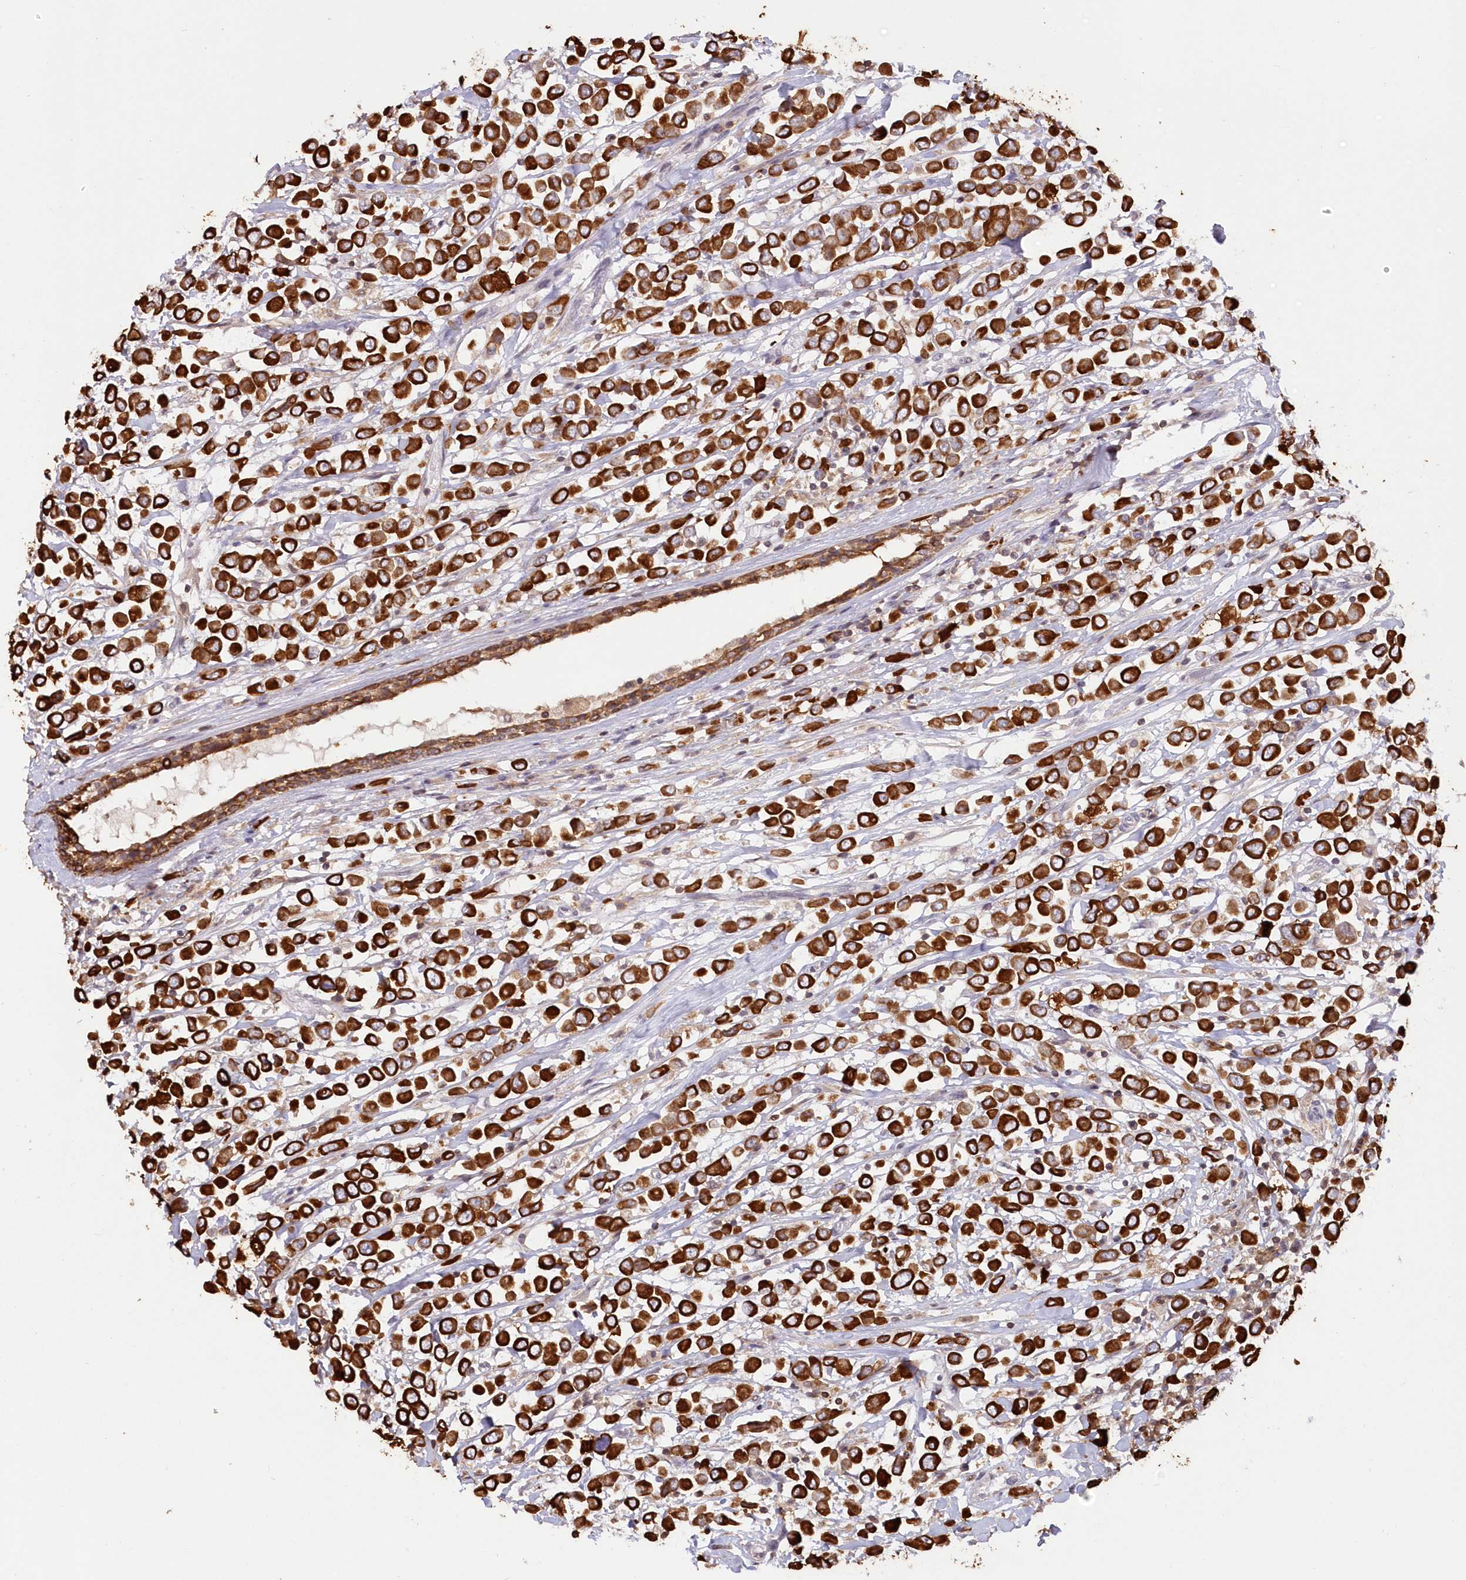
{"staining": {"intensity": "strong", "quantity": ">75%", "location": "cytoplasmic/membranous"}, "tissue": "breast cancer", "cell_type": "Tumor cells", "image_type": "cancer", "snomed": [{"axis": "morphology", "description": "Duct carcinoma"}, {"axis": "topography", "description": "Breast"}], "caption": "This photomicrograph shows IHC staining of human breast cancer, with high strong cytoplasmic/membranous staining in approximately >75% of tumor cells.", "gene": "SNED1", "patient": {"sex": "female", "age": 61}}